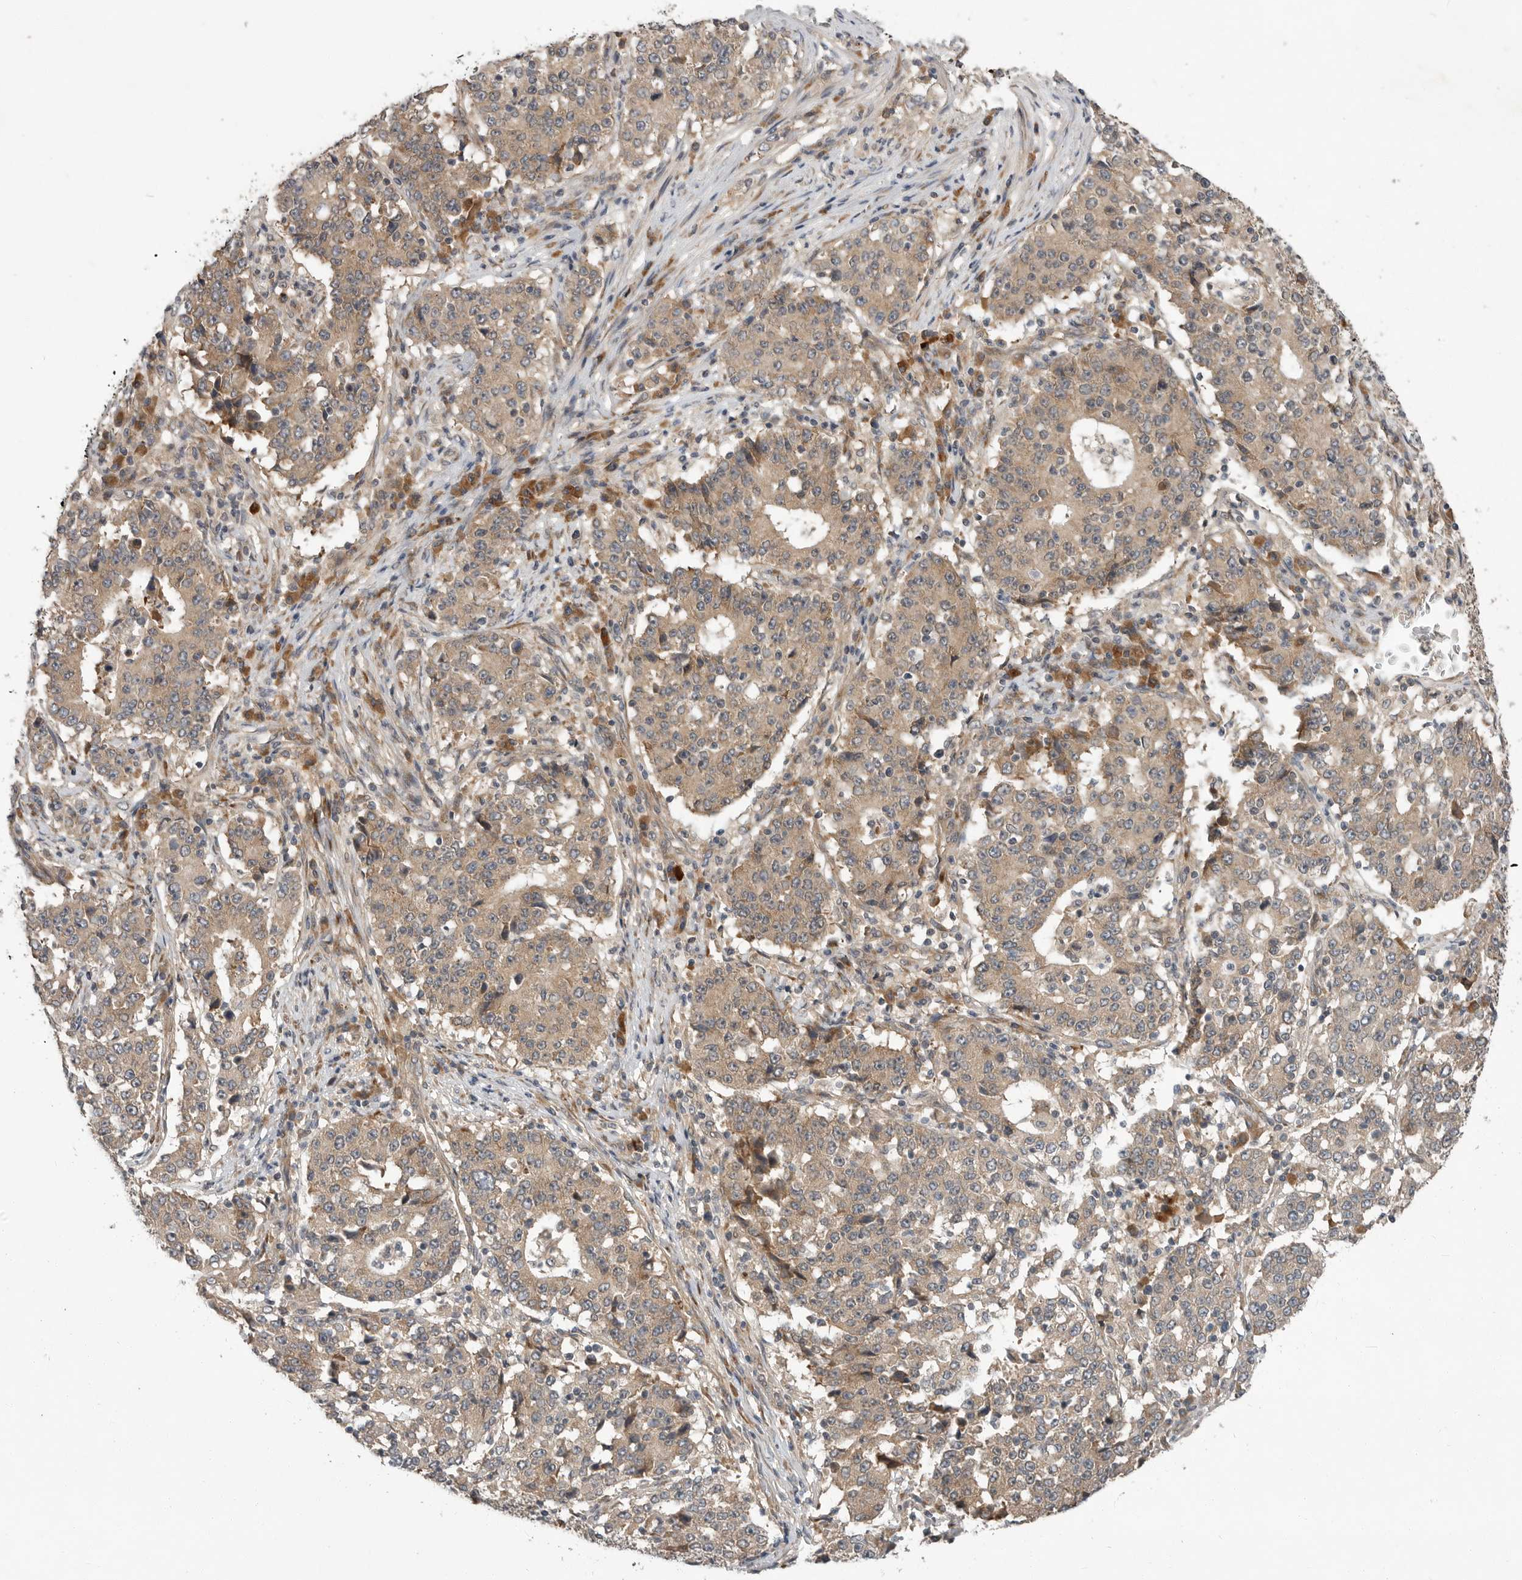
{"staining": {"intensity": "weak", "quantity": ">75%", "location": "cytoplasmic/membranous"}, "tissue": "stomach cancer", "cell_type": "Tumor cells", "image_type": "cancer", "snomed": [{"axis": "morphology", "description": "Adenocarcinoma, NOS"}, {"axis": "topography", "description": "Stomach"}], "caption": "Tumor cells show low levels of weak cytoplasmic/membranous staining in approximately >75% of cells in stomach adenocarcinoma. (brown staining indicates protein expression, while blue staining denotes nuclei).", "gene": "OSBPL9", "patient": {"sex": "male", "age": 59}}